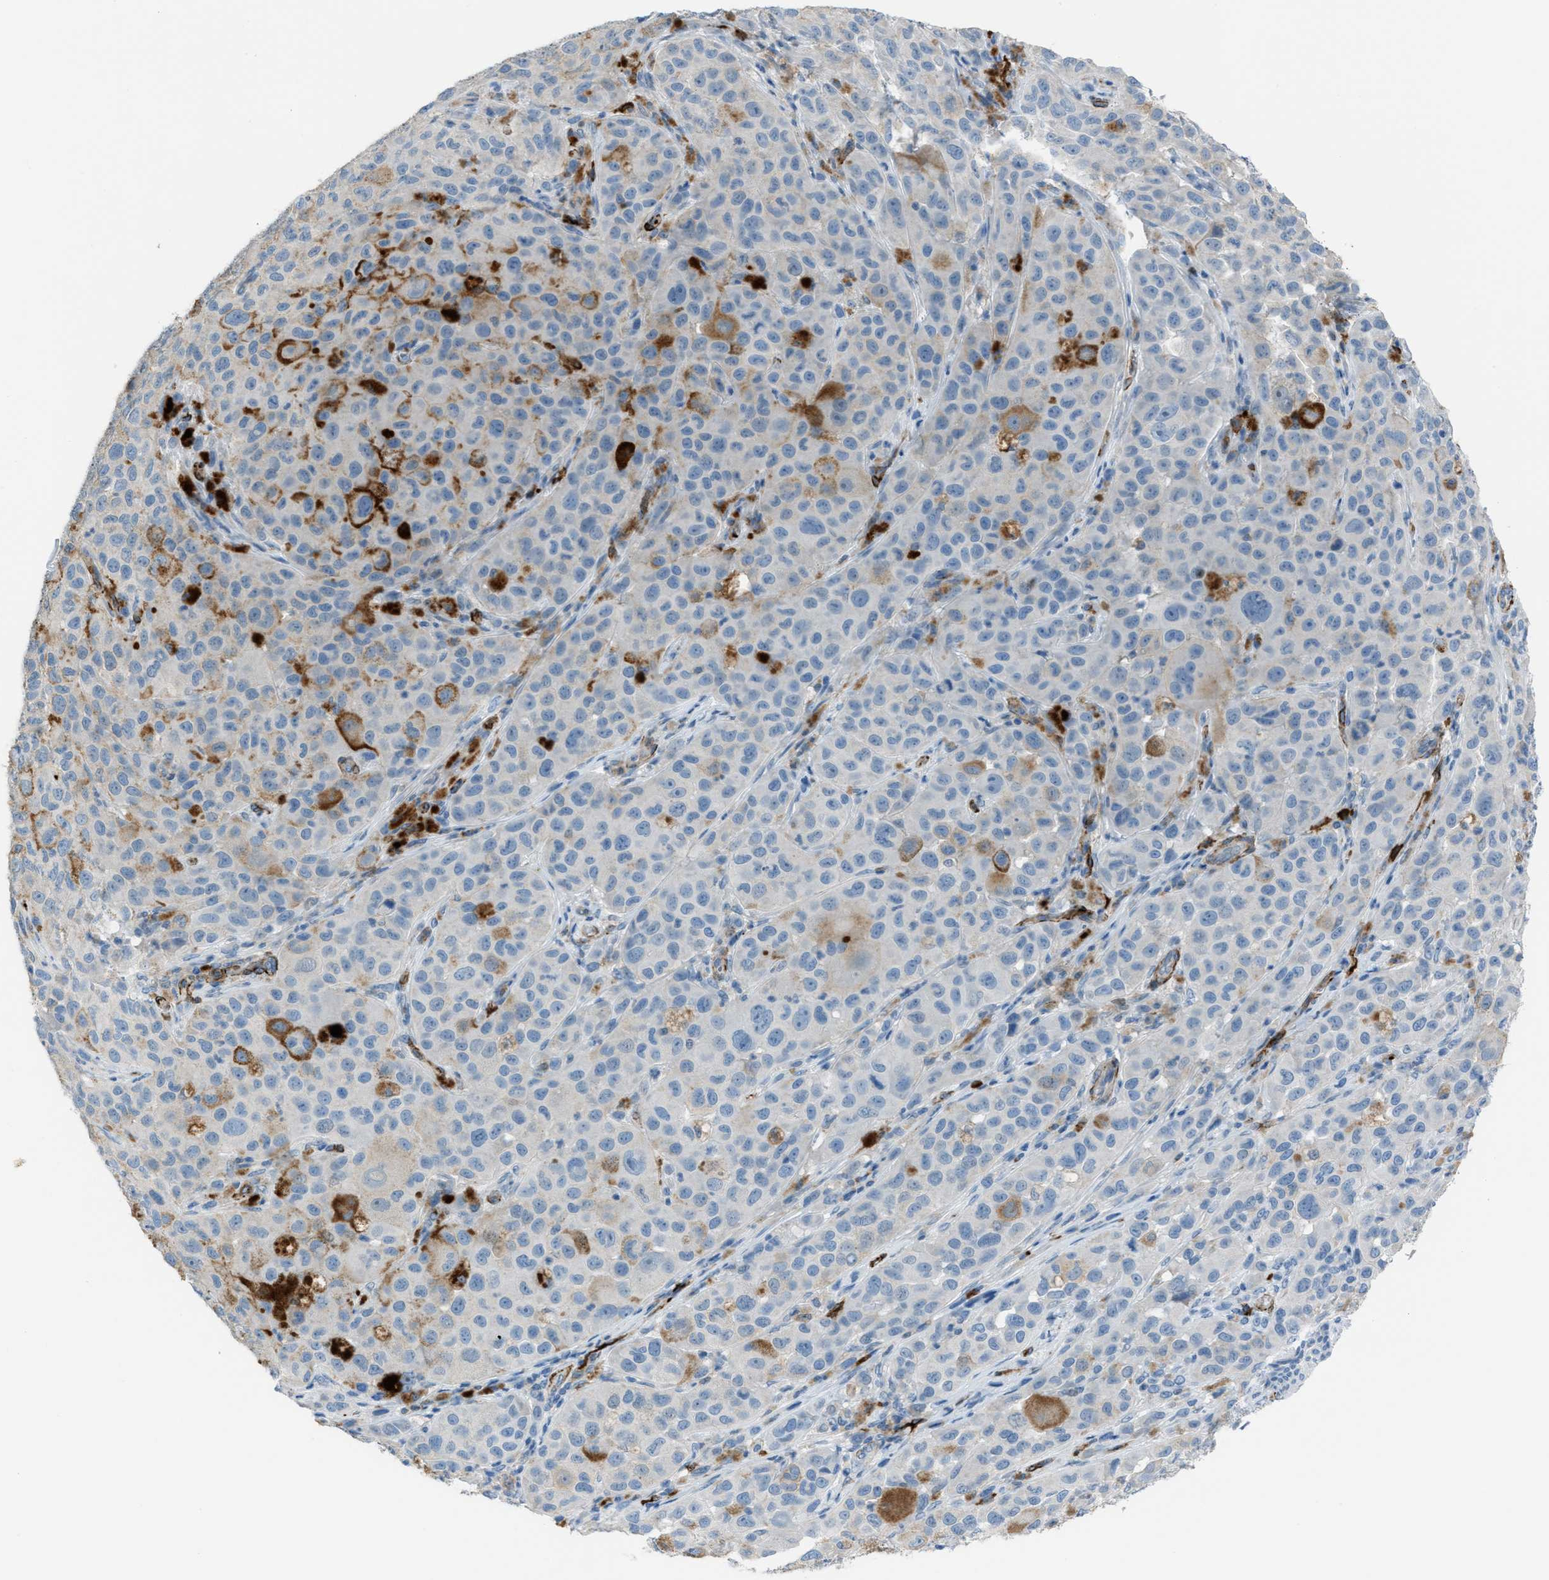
{"staining": {"intensity": "negative", "quantity": "none", "location": "none"}, "tissue": "melanoma", "cell_type": "Tumor cells", "image_type": "cancer", "snomed": [{"axis": "morphology", "description": "Malignant melanoma, NOS"}, {"axis": "topography", "description": "Skin"}], "caption": "Melanoma stained for a protein using immunohistochemistry displays no staining tumor cells.", "gene": "SLC22A15", "patient": {"sex": "male", "age": 96}}